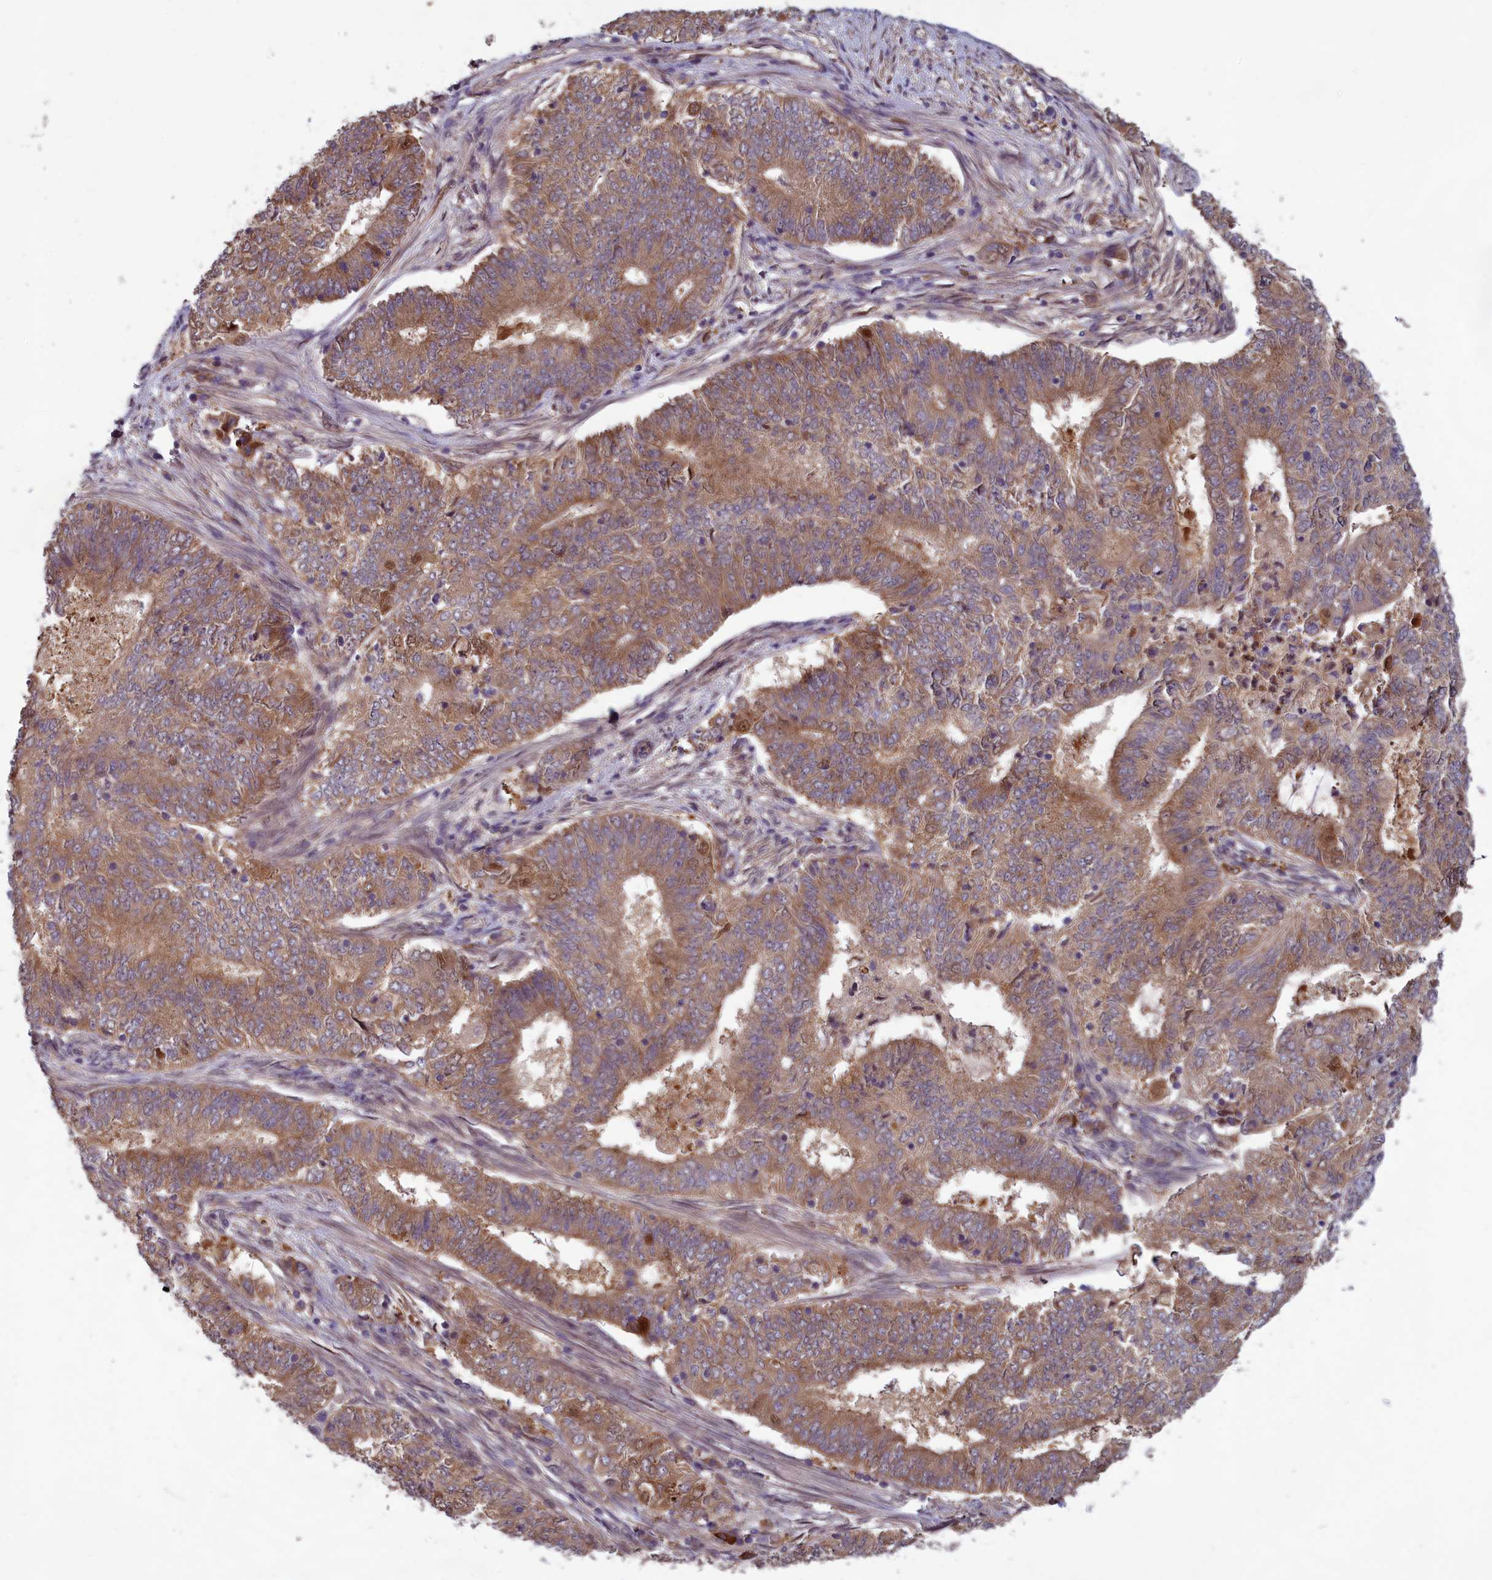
{"staining": {"intensity": "moderate", "quantity": ">75%", "location": "cytoplasmic/membranous"}, "tissue": "endometrial cancer", "cell_type": "Tumor cells", "image_type": "cancer", "snomed": [{"axis": "morphology", "description": "Adenocarcinoma, NOS"}, {"axis": "topography", "description": "Endometrium"}], "caption": "A histopathology image of human endometrial adenocarcinoma stained for a protein exhibits moderate cytoplasmic/membranous brown staining in tumor cells. (DAB (3,3'-diaminobenzidine) IHC with brightfield microscopy, high magnification).", "gene": "CCDC15", "patient": {"sex": "female", "age": 62}}